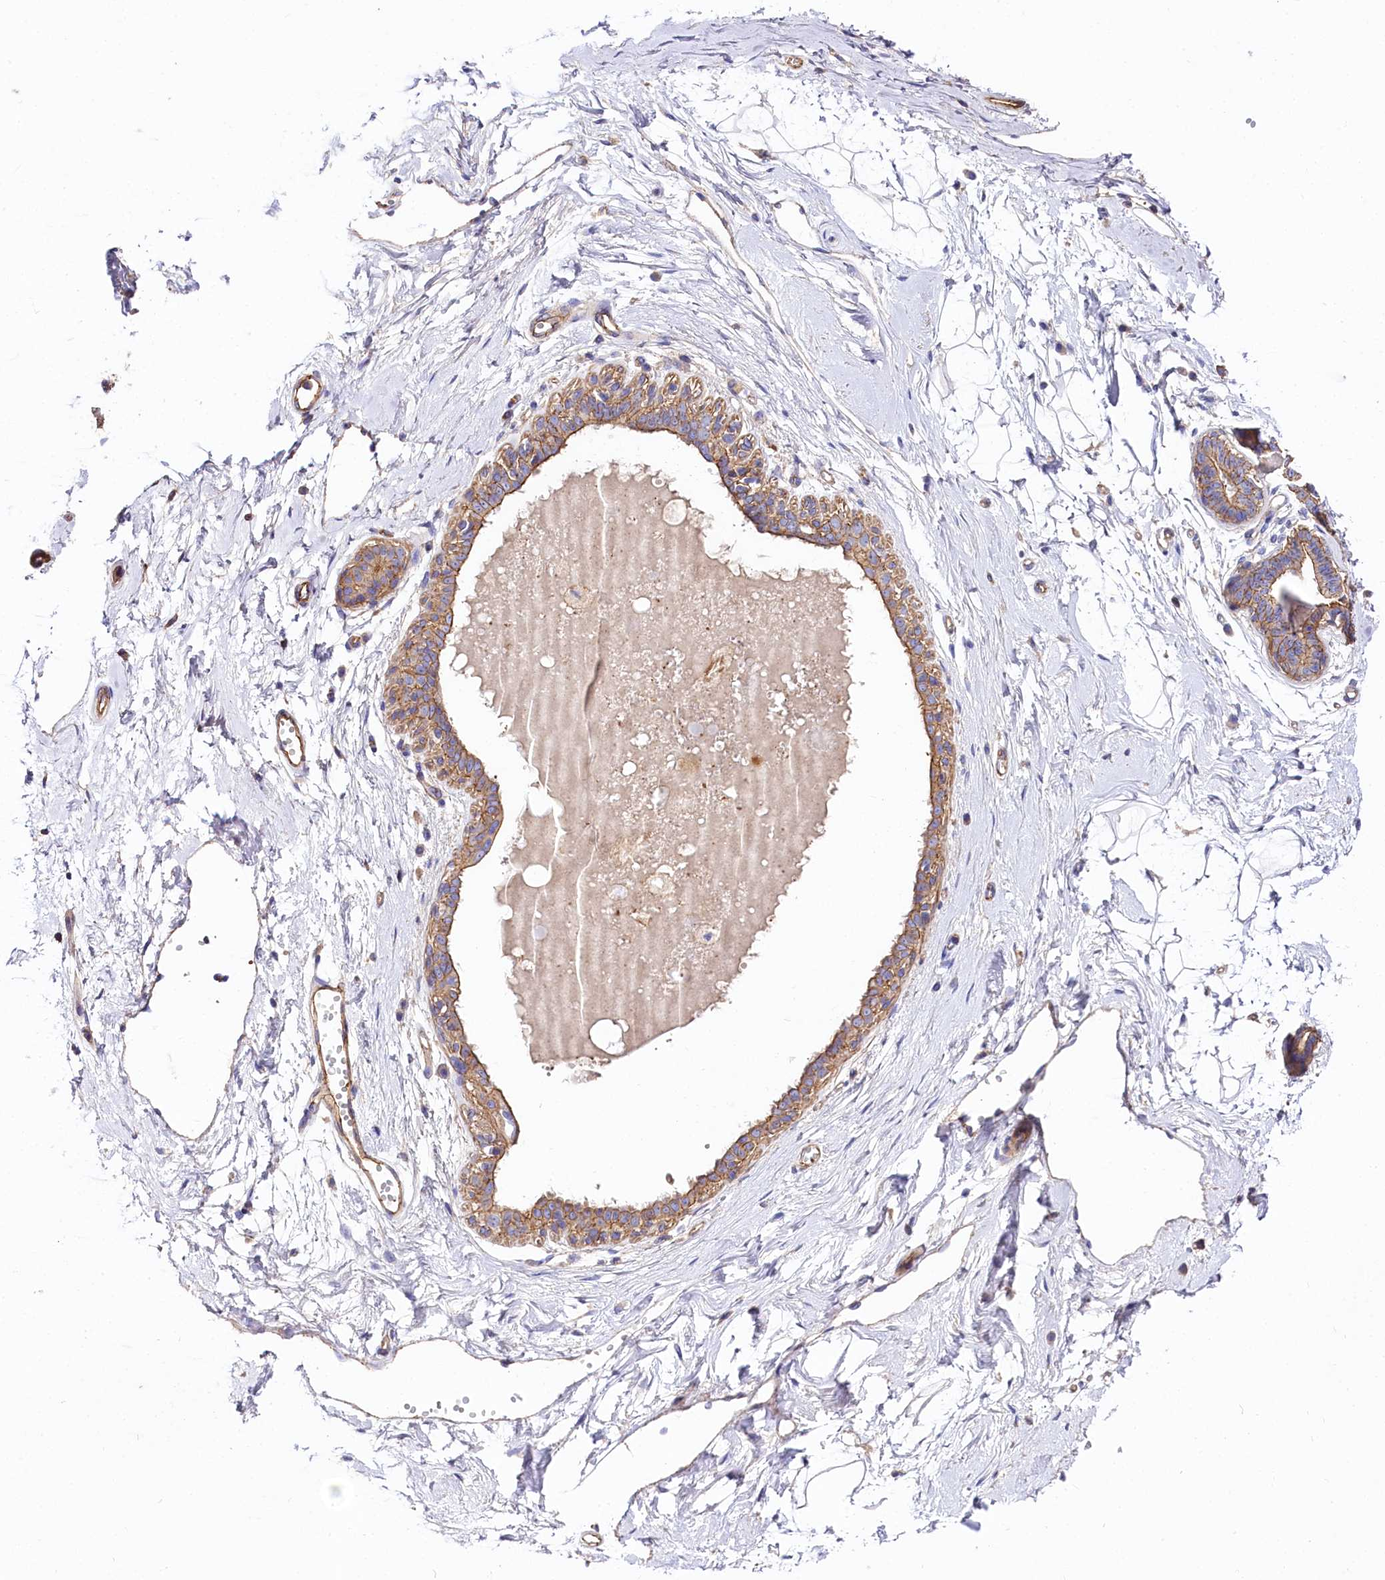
{"staining": {"intensity": "negative", "quantity": "none", "location": "none"}, "tissue": "breast", "cell_type": "Adipocytes", "image_type": "normal", "snomed": [{"axis": "morphology", "description": "Normal tissue, NOS"}, {"axis": "topography", "description": "Breast"}], "caption": "Breast was stained to show a protein in brown. There is no significant expression in adipocytes. (DAB (3,3'-diaminobenzidine) immunohistochemistry with hematoxylin counter stain).", "gene": "FCHSD2", "patient": {"sex": "female", "age": 45}}